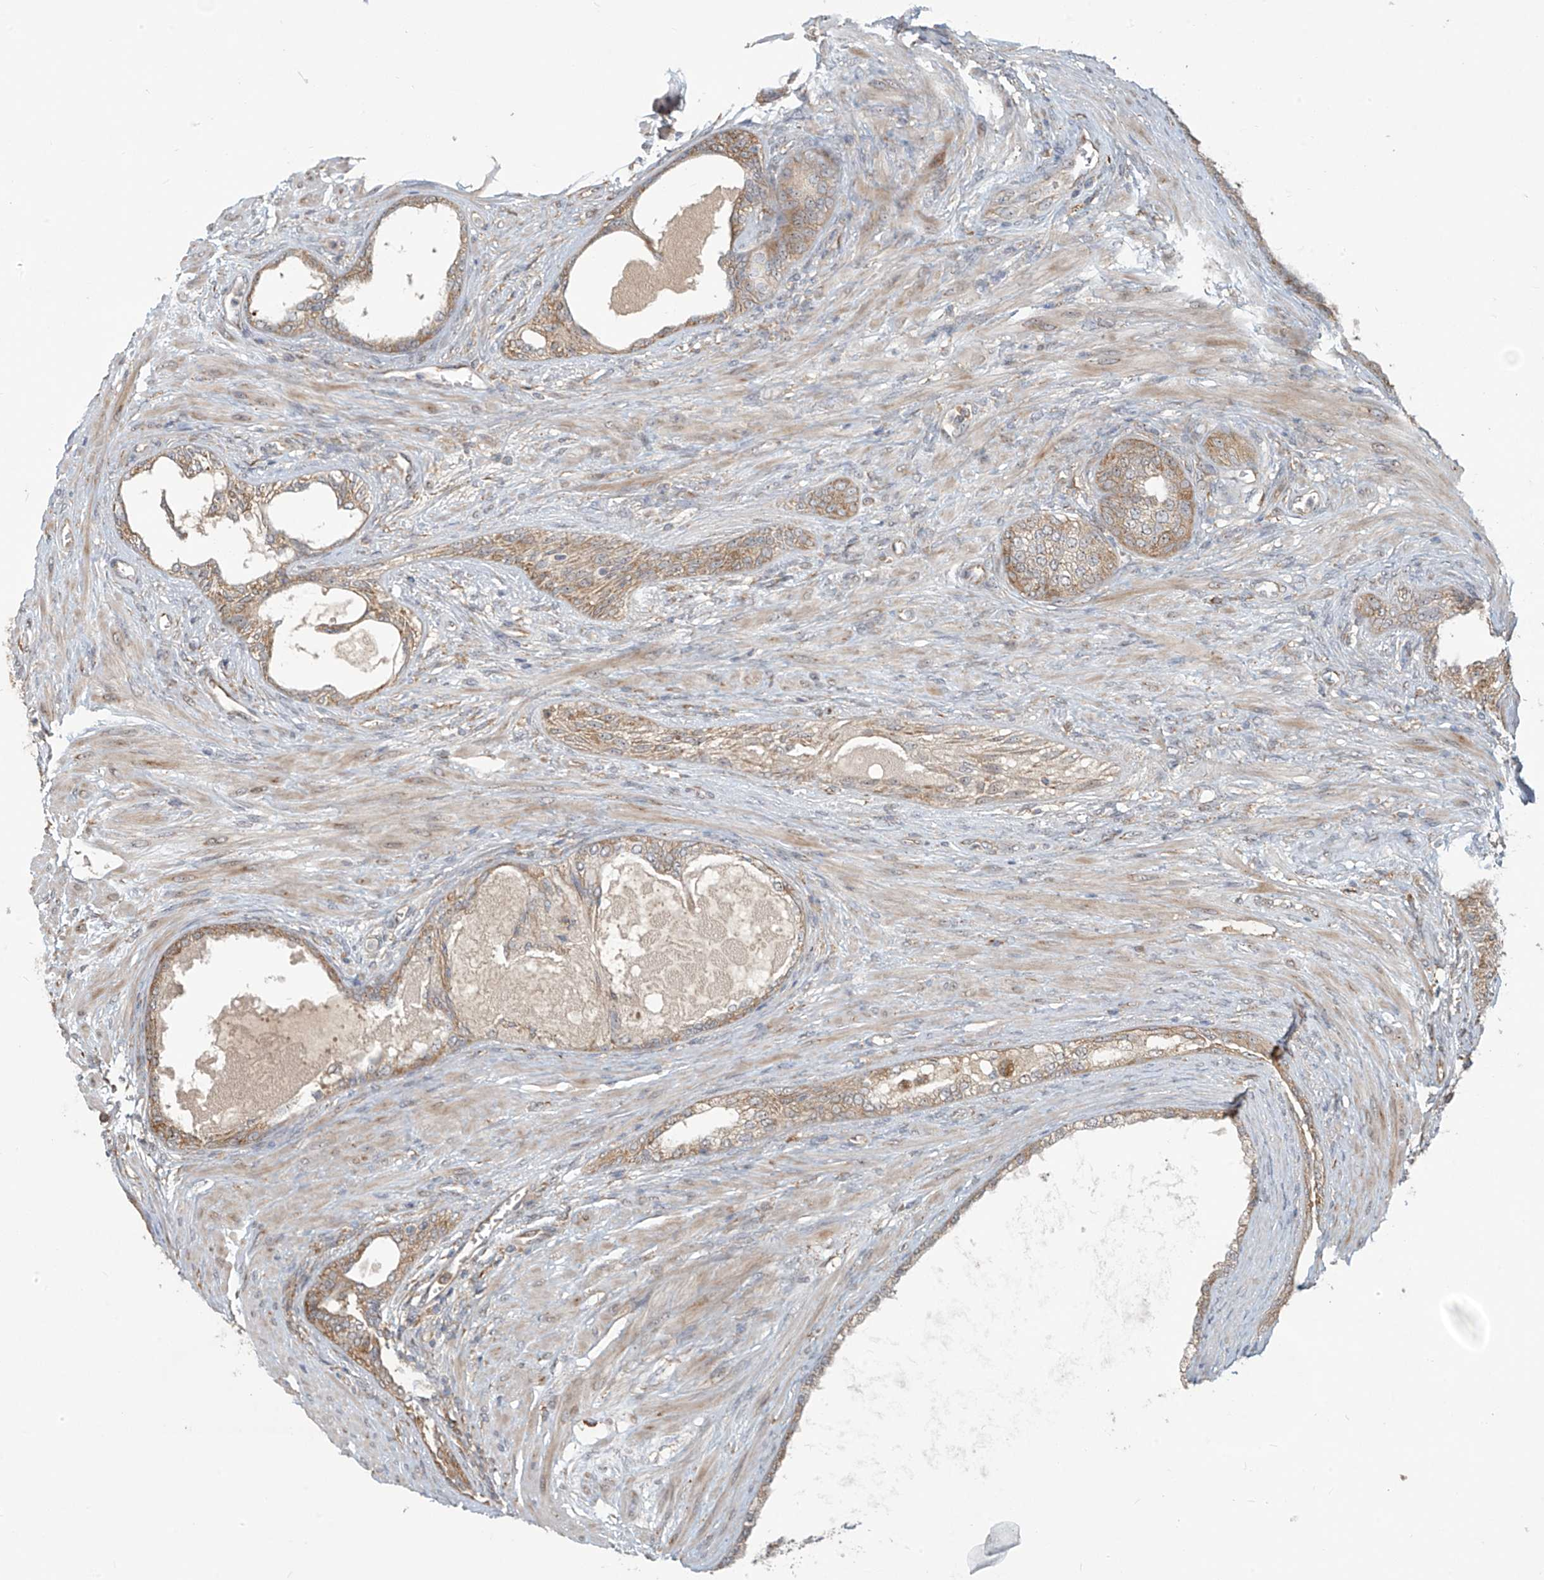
{"staining": {"intensity": "moderate", "quantity": ">75%", "location": "cytoplasmic/membranous"}, "tissue": "prostate cancer", "cell_type": "Tumor cells", "image_type": "cancer", "snomed": [{"axis": "morphology", "description": "Normal tissue, NOS"}, {"axis": "morphology", "description": "Adenocarcinoma, Low grade"}, {"axis": "topography", "description": "Prostate"}, {"axis": "topography", "description": "Peripheral nerve tissue"}], "caption": "This is a micrograph of immunohistochemistry (IHC) staining of prostate cancer, which shows moderate expression in the cytoplasmic/membranous of tumor cells.", "gene": "KATNIP", "patient": {"sex": "male", "age": 71}}